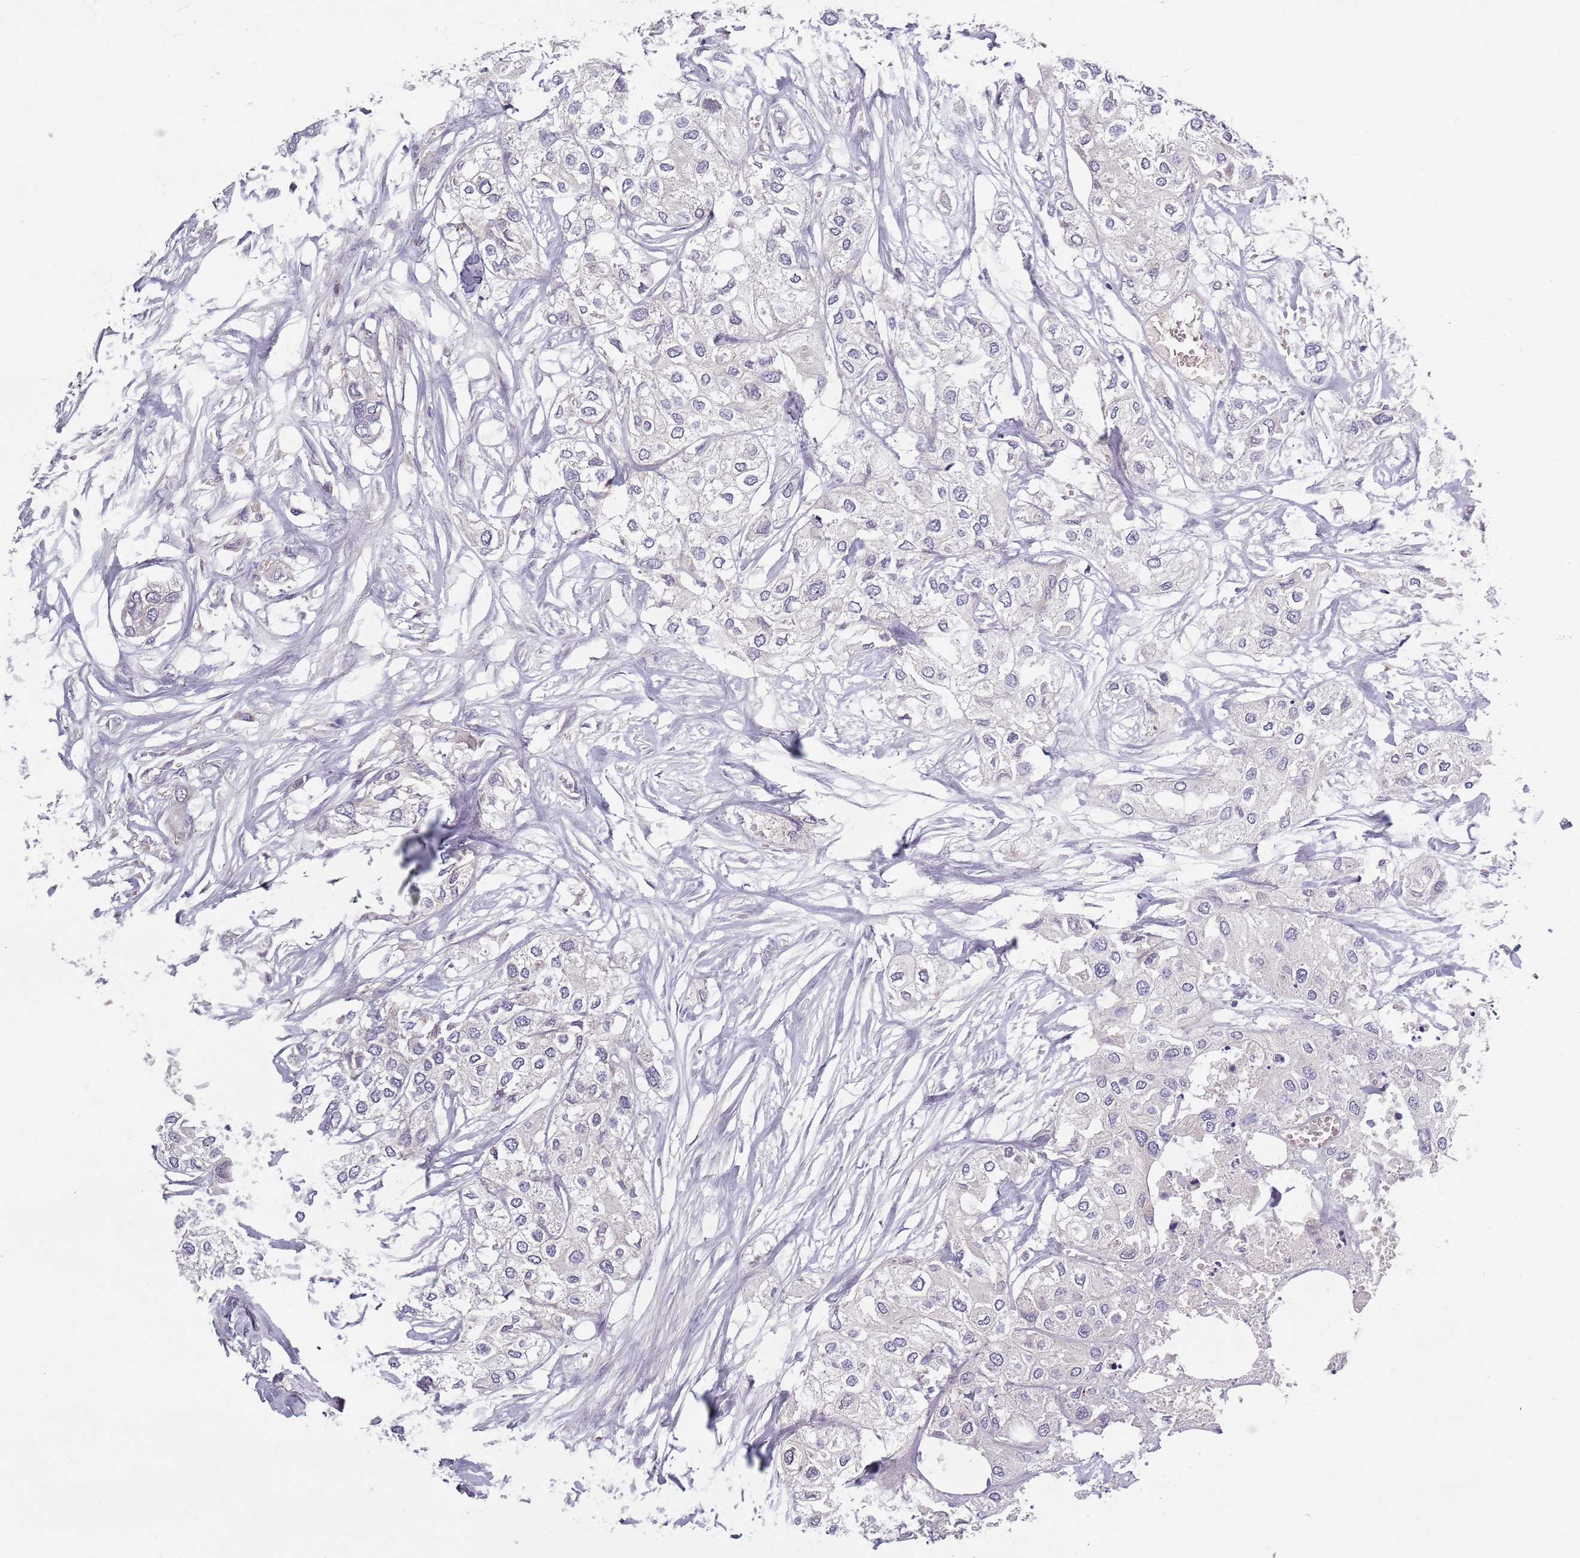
{"staining": {"intensity": "negative", "quantity": "none", "location": "none"}, "tissue": "urothelial cancer", "cell_type": "Tumor cells", "image_type": "cancer", "snomed": [{"axis": "morphology", "description": "Urothelial carcinoma, High grade"}, {"axis": "topography", "description": "Urinary bladder"}], "caption": "IHC micrograph of neoplastic tissue: urothelial cancer stained with DAB shows no significant protein positivity in tumor cells.", "gene": "ASB13", "patient": {"sex": "male", "age": 64}}